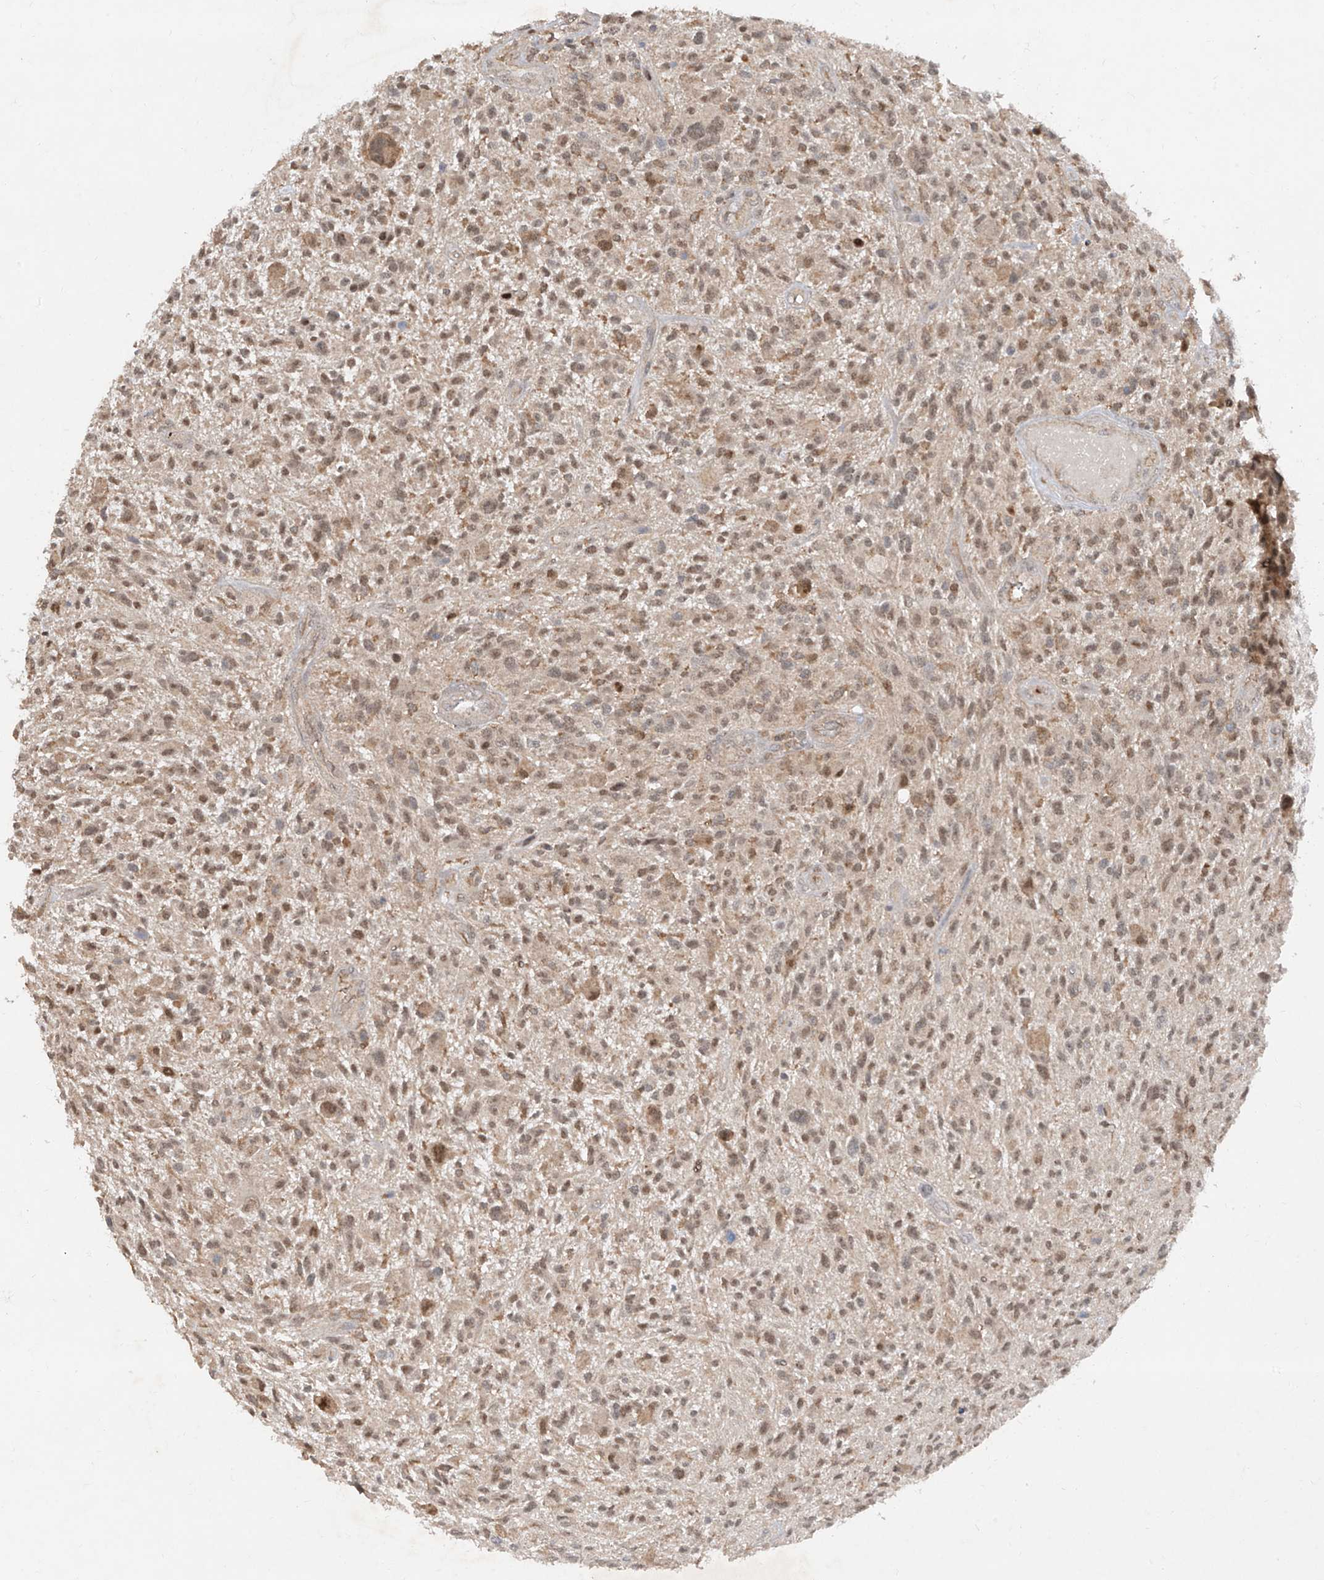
{"staining": {"intensity": "moderate", "quantity": "25%-75%", "location": "nuclear"}, "tissue": "glioma", "cell_type": "Tumor cells", "image_type": "cancer", "snomed": [{"axis": "morphology", "description": "Glioma, malignant, High grade"}, {"axis": "topography", "description": "Brain"}], "caption": "The micrograph shows immunohistochemical staining of glioma. There is moderate nuclear staining is appreciated in approximately 25%-75% of tumor cells. (DAB (3,3'-diaminobenzidine) IHC, brown staining for protein, blue staining for nuclei).", "gene": "ZNF358", "patient": {"sex": "male", "age": 47}}